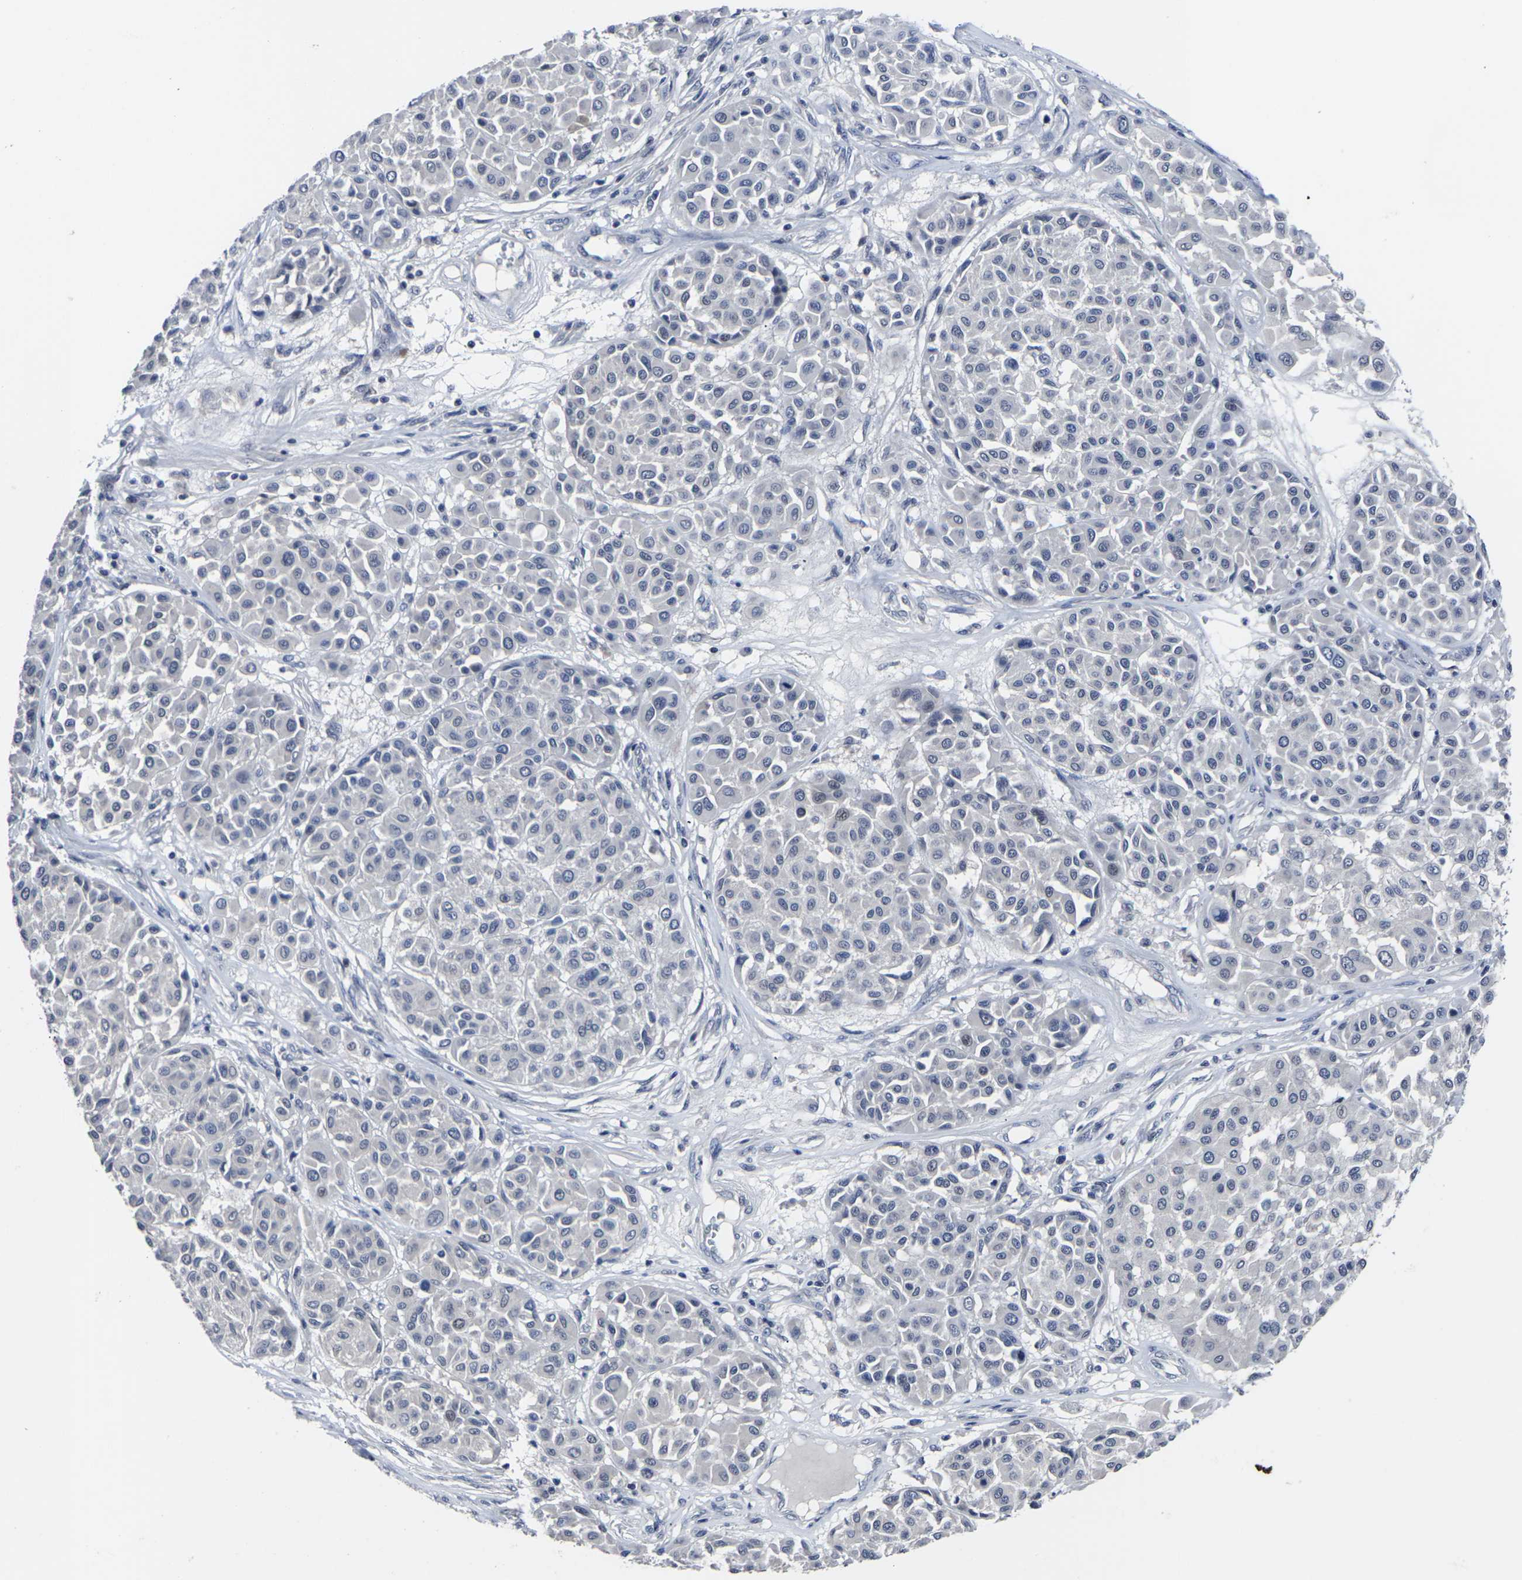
{"staining": {"intensity": "negative", "quantity": "none", "location": "none"}, "tissue": "melanoma", "cell_type": "Tumor cells", "image_type": "cancer", "snomed": [{"axis": "morphology", "description": "Malignant melanoma, Metastatic site"}, {"axis": "topography", "description": "Soft tissue"}], "caption": "Immunohistochemical staining of human melanoma exhibits no significant expression in tumor cells. (DAB (3,3'-diaminobenzidine) immunohistochemistry (IHC), high magnification).", "gene": "MSANTD4", "patient": {"sex": "male", "age": 41}}